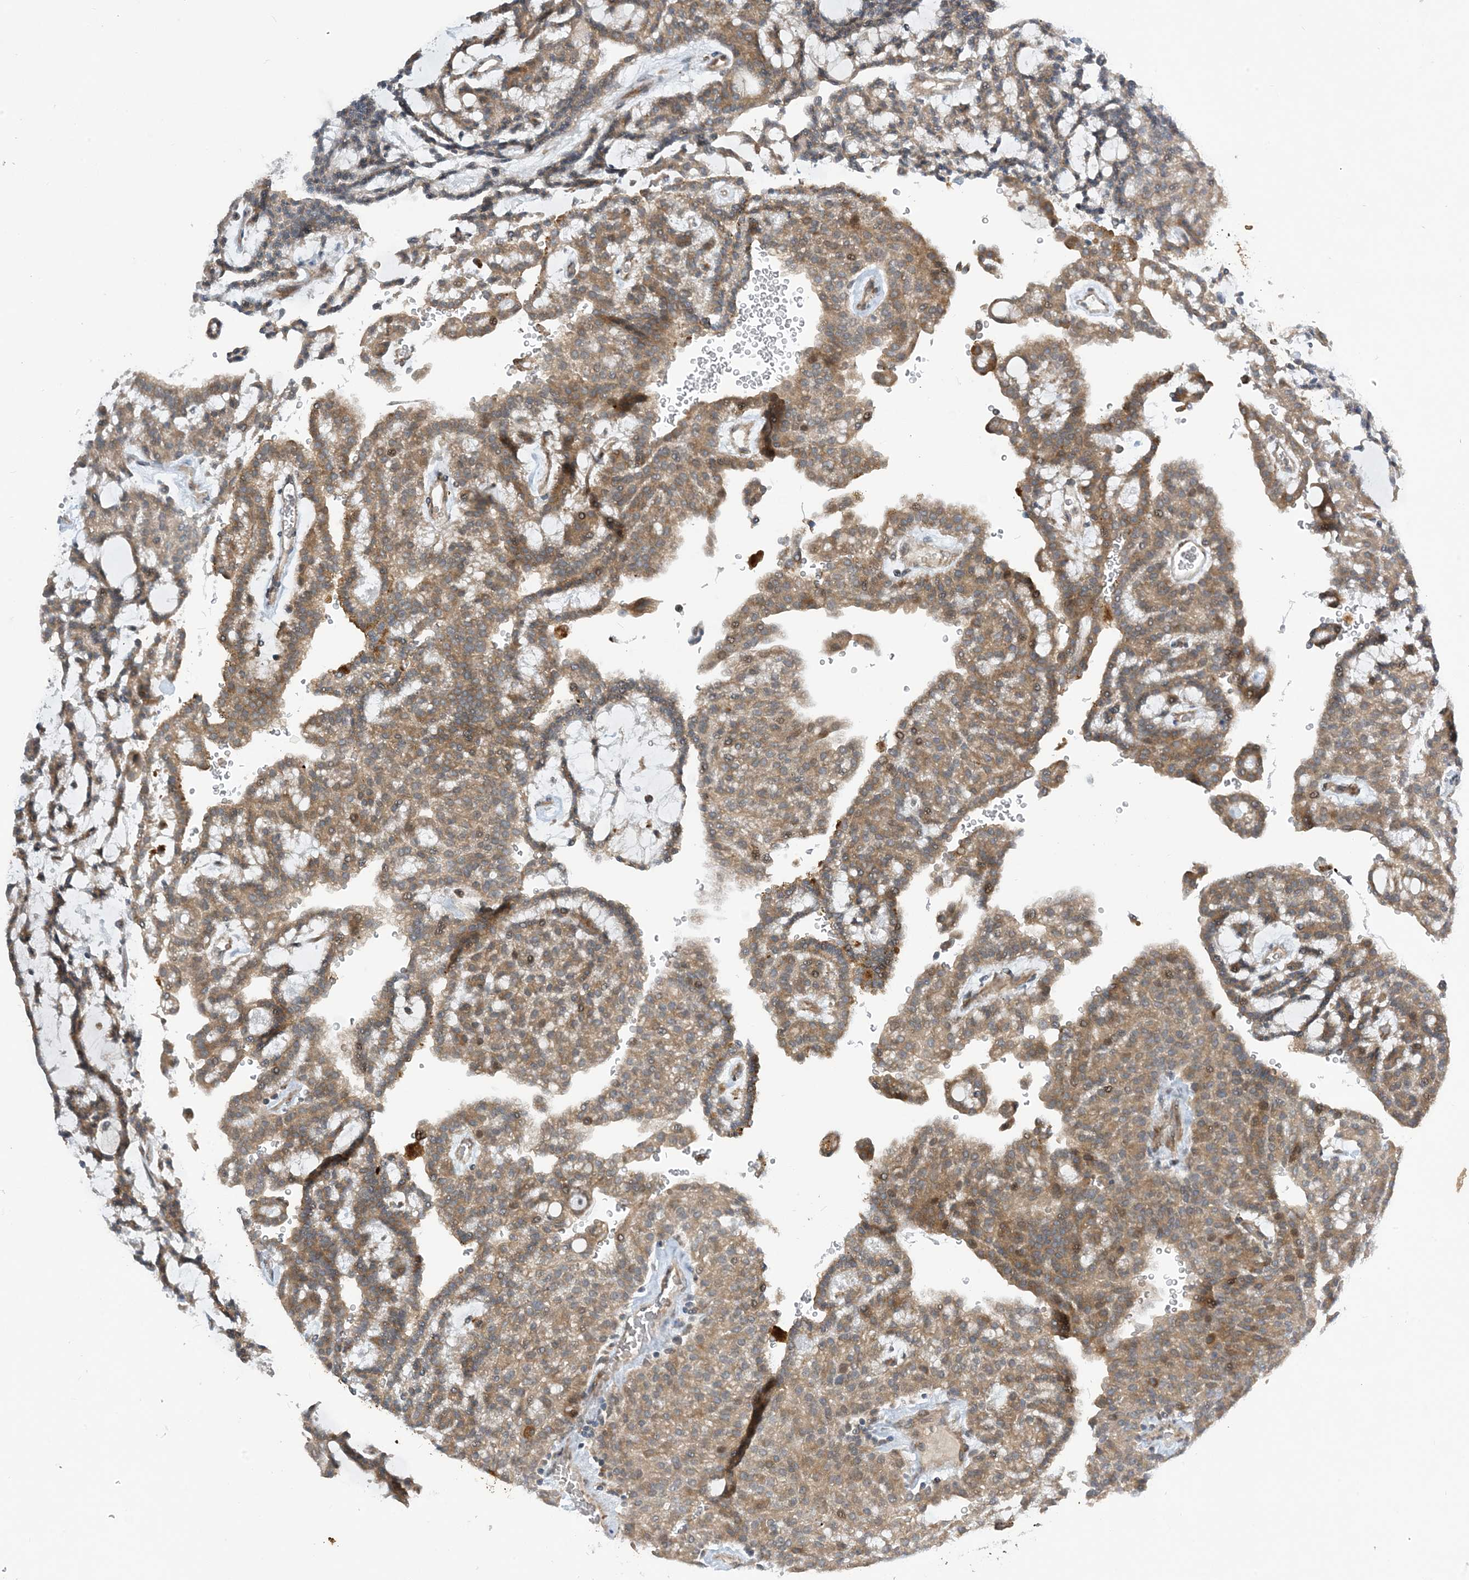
{"staining": {"intensity": "moderate", "quantity": ">75%", "location": "cytoplasmic/membranous"}, "tissue": "renal cancer", "cell_type": "Tumor cells", "image_type": "cancer", "snomed": [{"axis": "morphology", "description": "Adenocarcinoma, NOS"}, {"axis": "topography", "description": "Kidney"}], "caption": "This is a histology image of immunohistochemistry staining of renal adenocarcinoma, which shows moderate expression in the cytoplasmic/membranous of tumor cells.", "gene": "PHOSPHO2", "patient": {"sex": "male", "age": 63}}